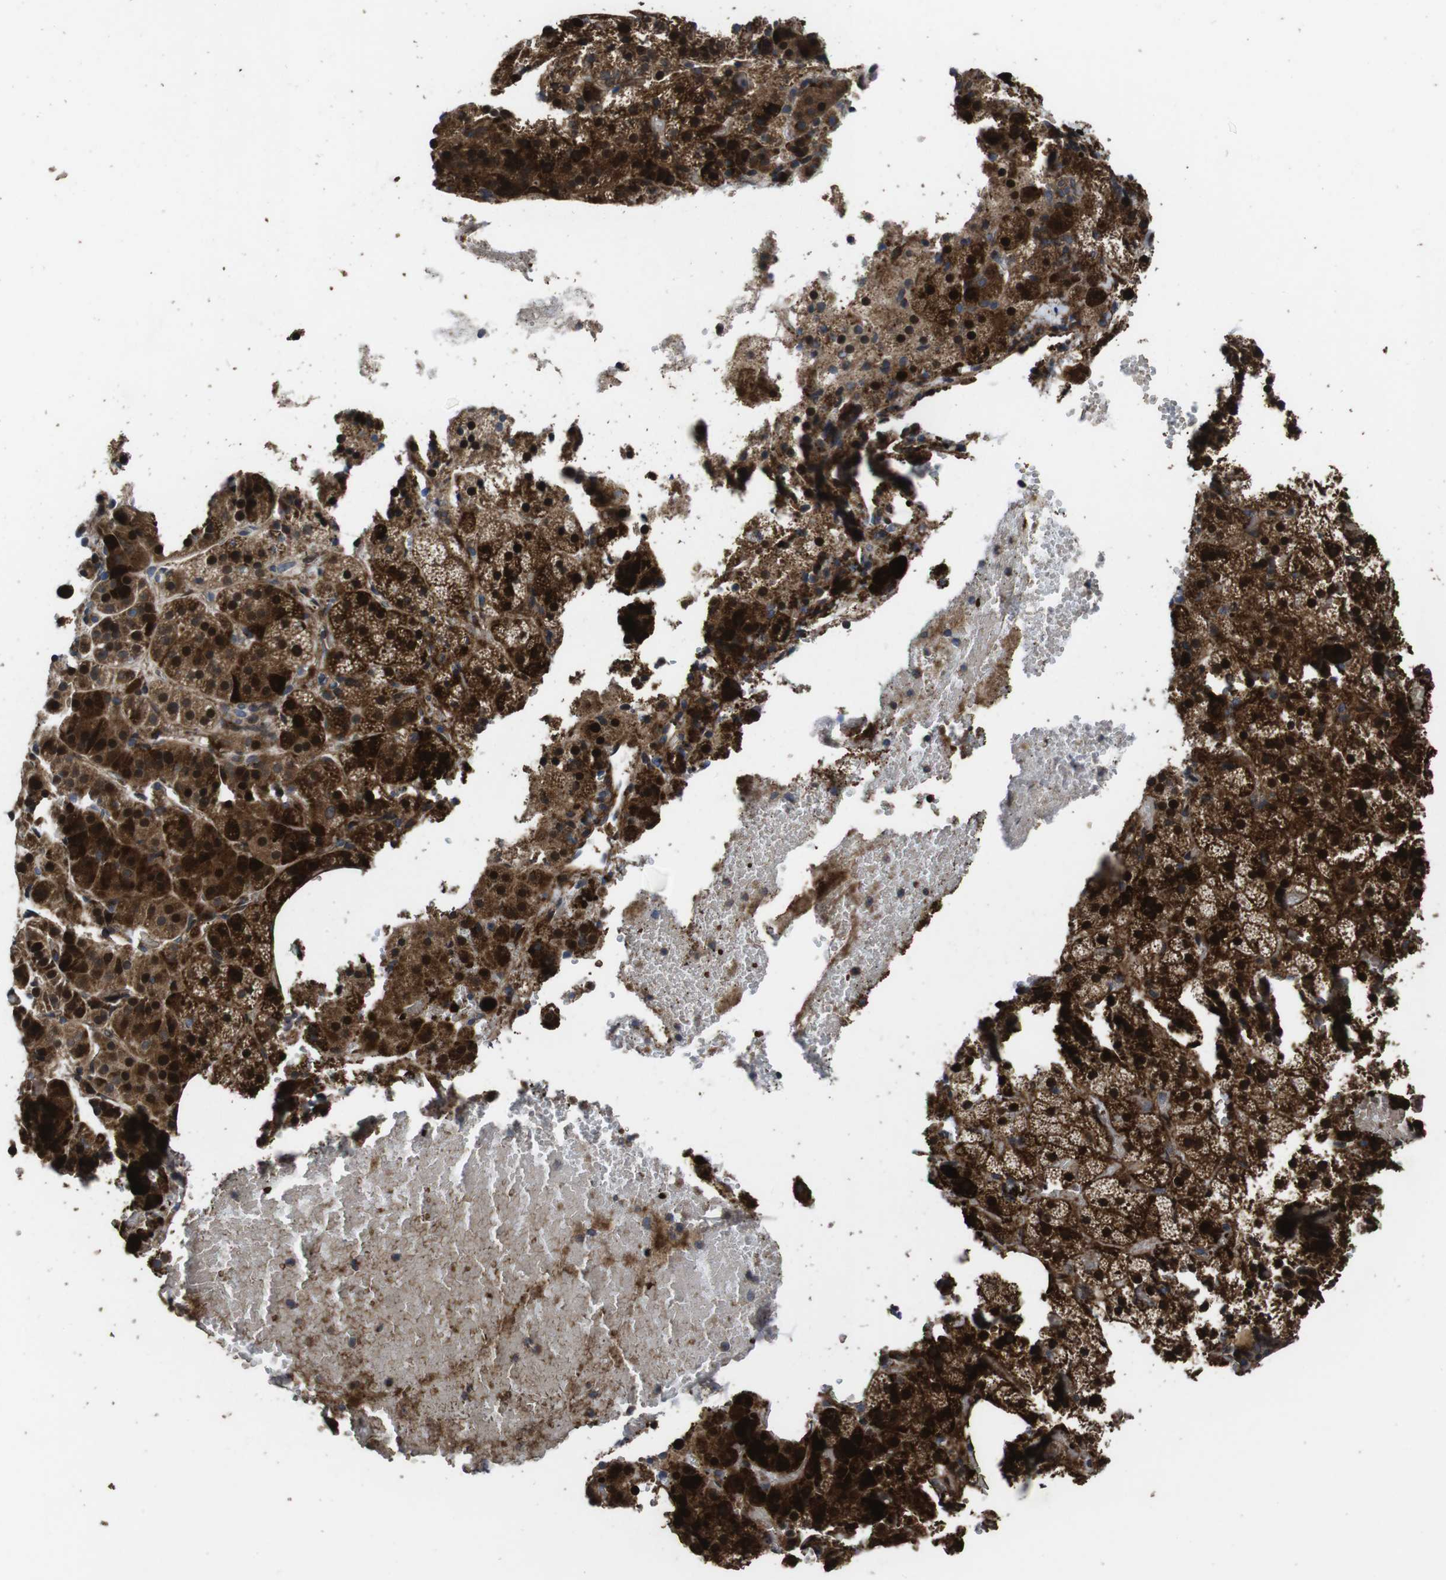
{"staining": {"intensity": "strong", "quantity": ">75%", "location": "cytoplasmic/membranous,nuclear"}, "tissue": "adrenal gland", "cell_type": "Glandular cells", "image_type": "normal", "snomed": [{"axis": "morphology", "description": "Normal tissue, NOS"}, {"axis": "topography", "description": "Adrenal gland"}], "caption": "Protein expression analysis of benign adrenal gland demonstrates strong cytoplasmic/membranous,nuclear staining in approximately >75% of glandular cells. Nuclei are stained in blue.", "gene": "SMYD3", "patient": {"sex": "female", "age": 59}}